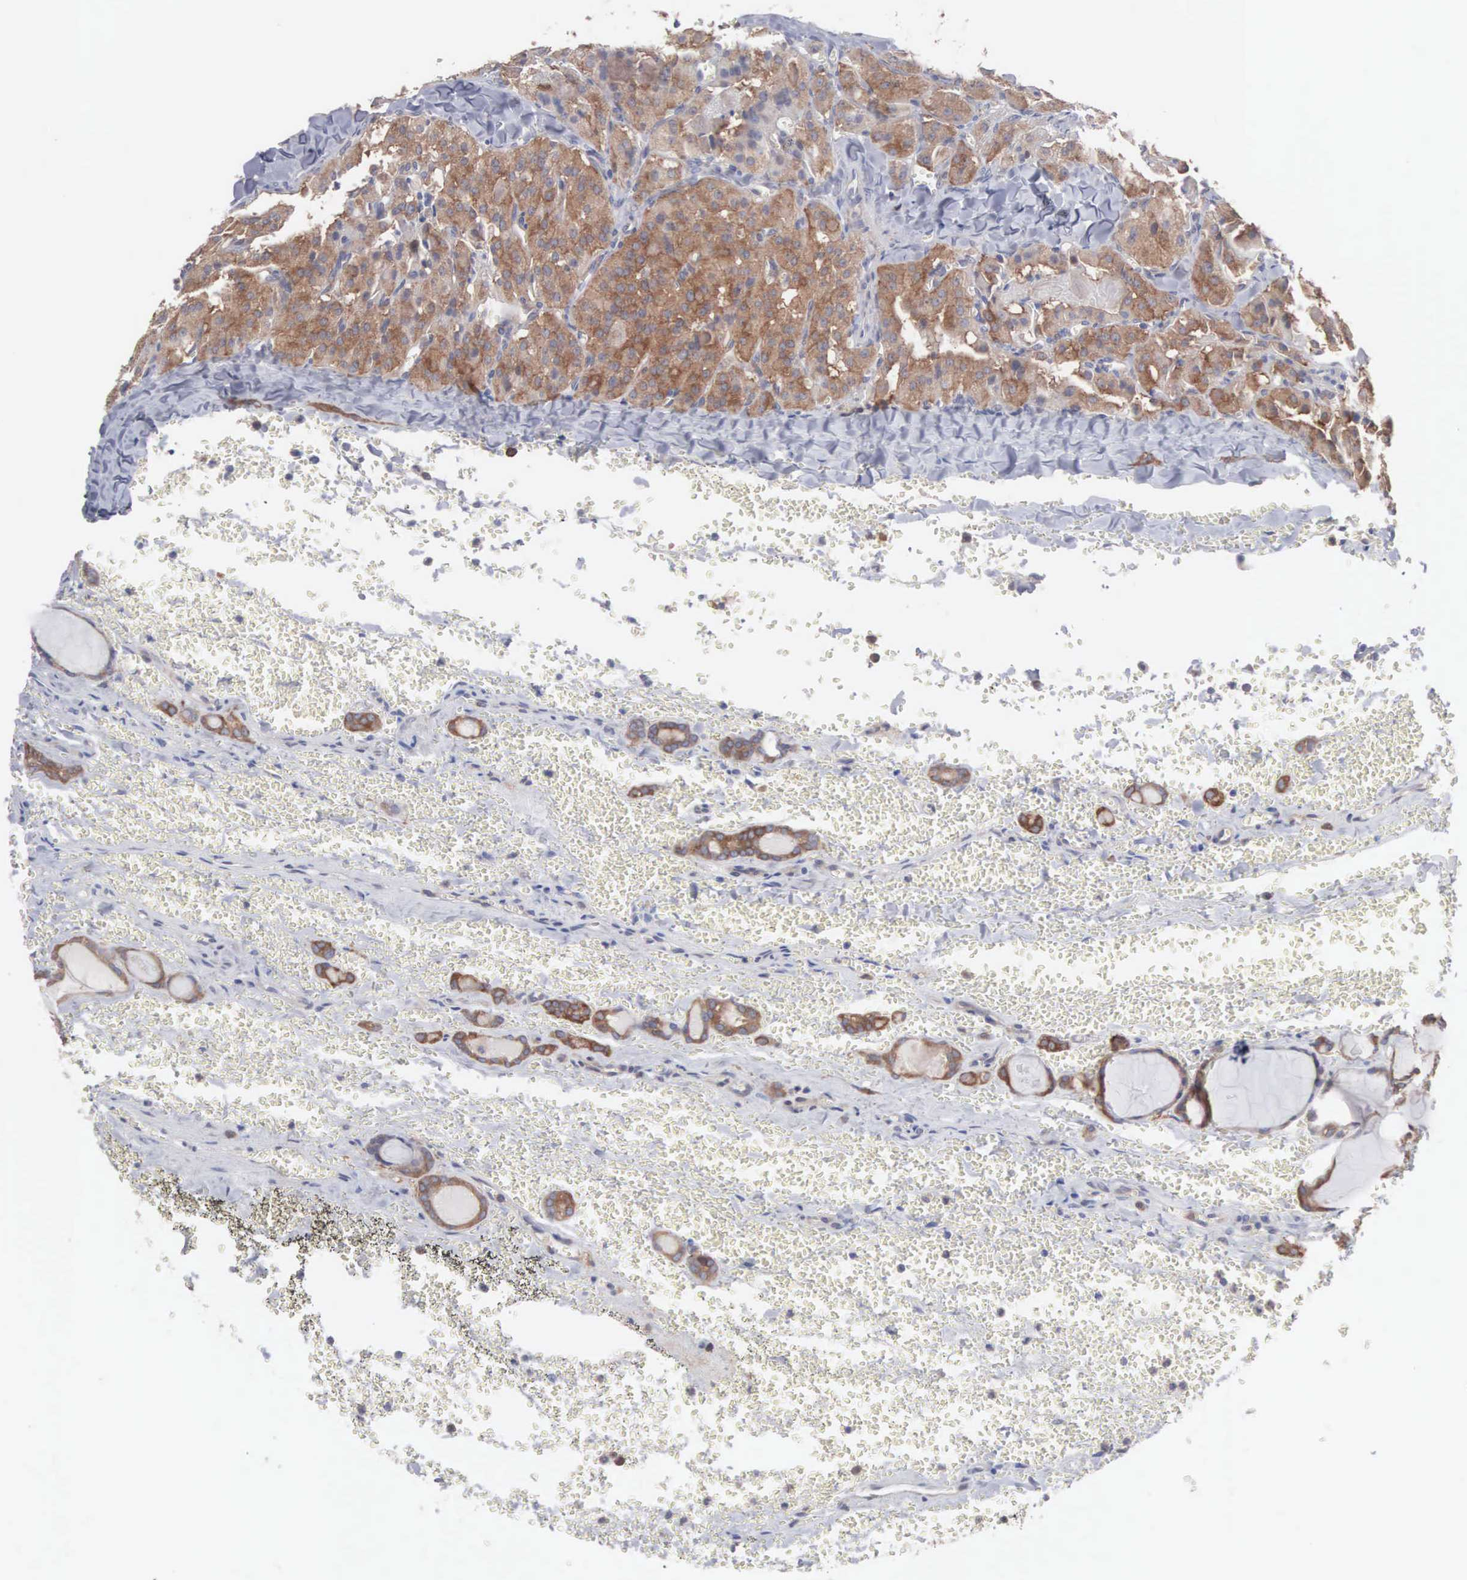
{"staining": {"intensity": "moderate", "quantity": ">75%", "location": "cytoplasmic/membranous"}, "tissue": "thyroid cancer", "cell_type": "Tumor cells", "image_type": "cancer", "snomed": [{"axis": "morphology", "description": "Carcinoma, NOS"}, {"axis": "topography", "description": "Thyroid gland"}], "caption": "DAB immunohistochemical staining of carcinoma (thyroid) displays moderate cytoplasmic/membranous protein staining in approximately >75% of tumor cells.", "gene": "MTHFD1", "patient": {"sex": "male", "age": 76}}